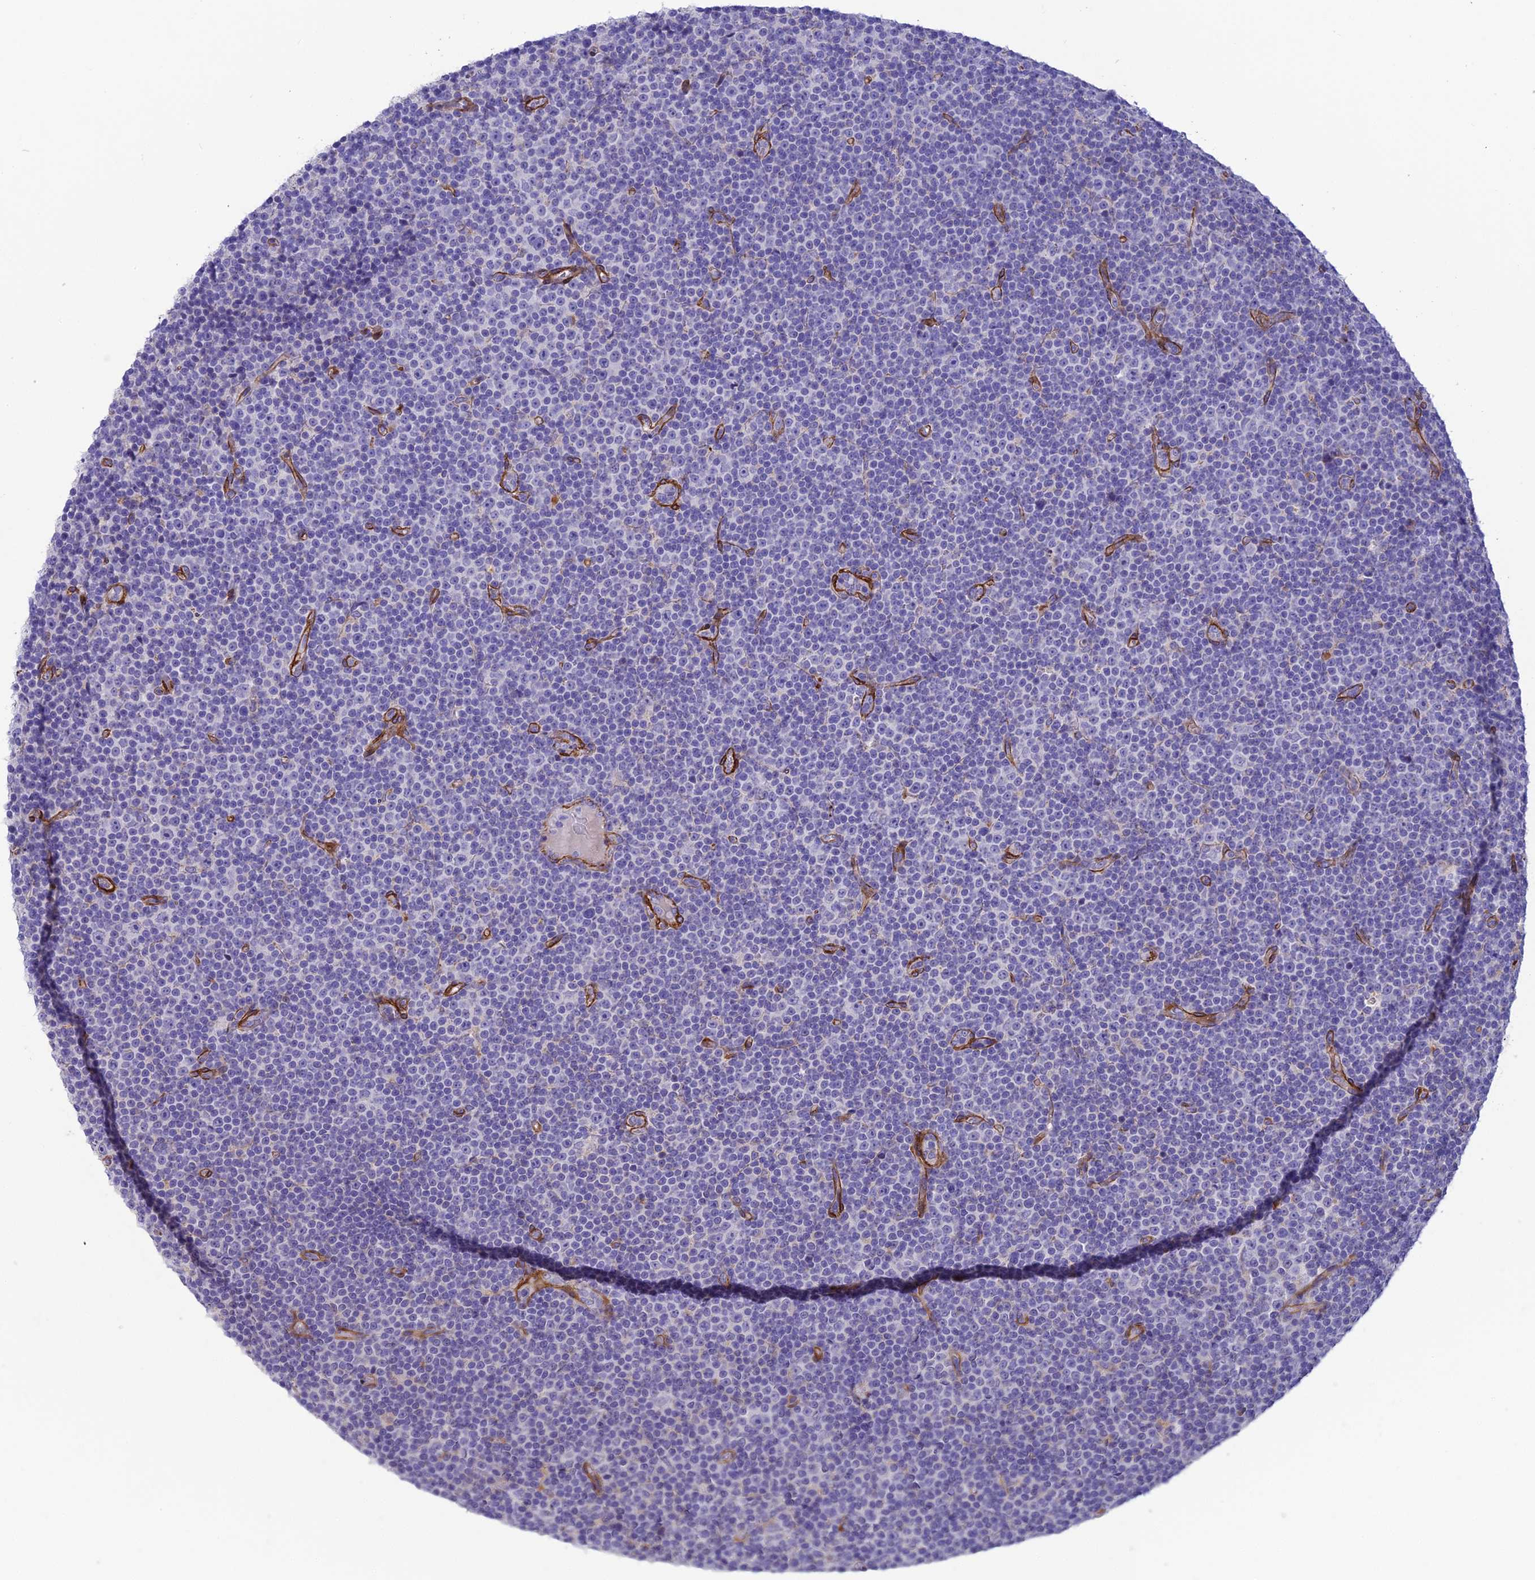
{"staining": {"intensity": "negative", "quantity": "none", "location": "none"}, "tissue": "lymphoma", "cell_type": "Tumor cells", "image_type": "cancer", "snomed": [{"axis": "morphology", "description": "Malignant lymphoma, non-Hodgkin's type, Low grade"}, {"axis": "topography", "description": "Lymph node"}], "caption": "An immunohistochemistry (IHC) photomicrograph of lymphoma is shown. There is no staining in tumor cells of lymphoma.", "gene": "TNS1", "patient": {"sex": "female", "age": 67}}